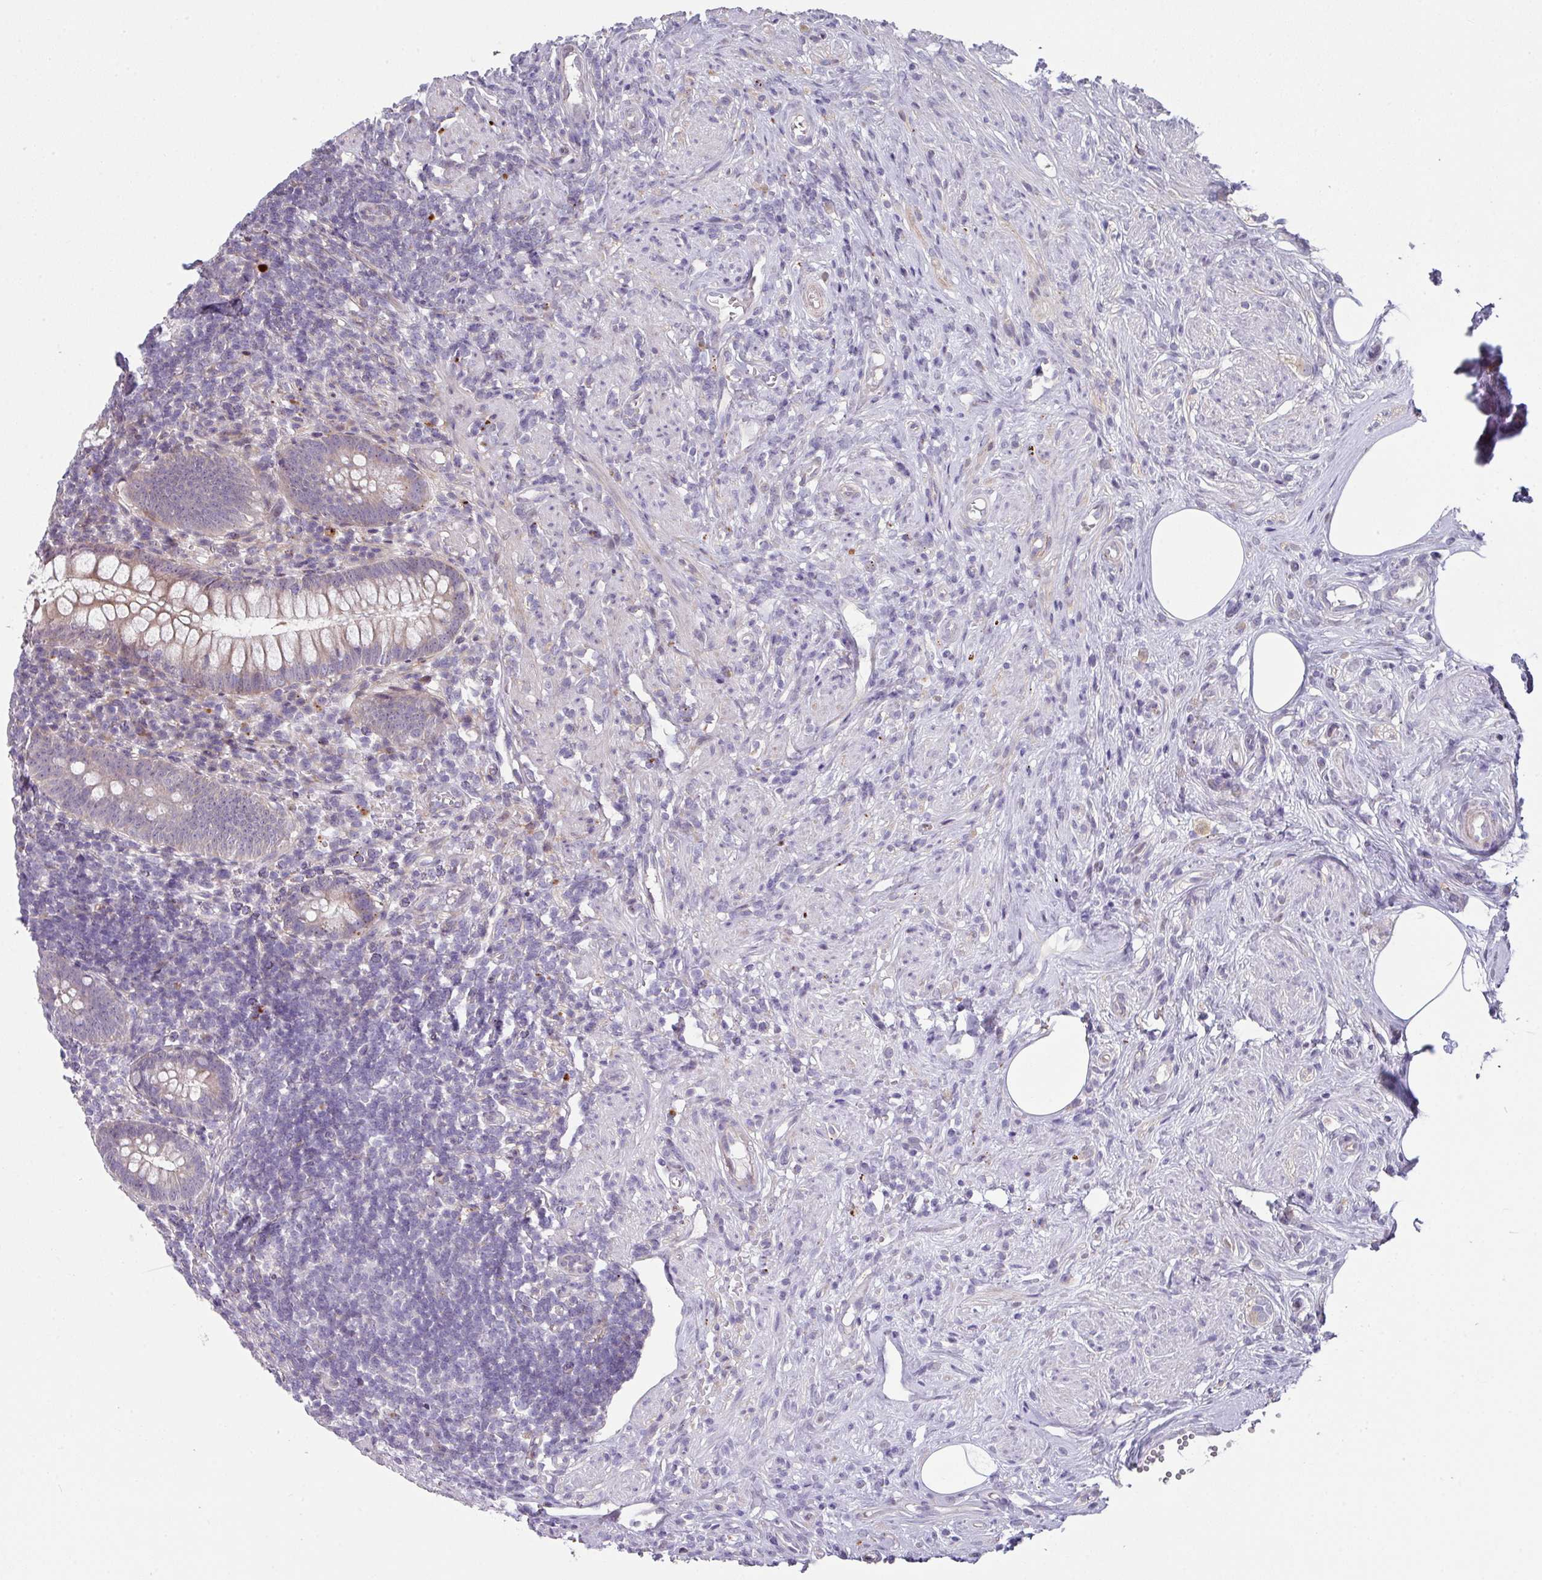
{"staining": {"intensity": "moderate", "quantity": "<25%", "location": "cytoplasmic/membranous"}, "tissue": "appendix", "cell_type": "Glandular cells", "image_type": "normal", "snomed": [{"axis": "morphology", "description": "Normal tissue, NOS"}, {"axis": "topography", "description": "Appendix"}], "caption": "An image of human appendix stained for a protein displays moderate cytoplasmic/membranous brown staining in glandular cells. The protein of interest is shown in brown color, while the nuclei are stained blue.", "gene": "C2orf16", "patient": {"sex": "female", "age": 56}}